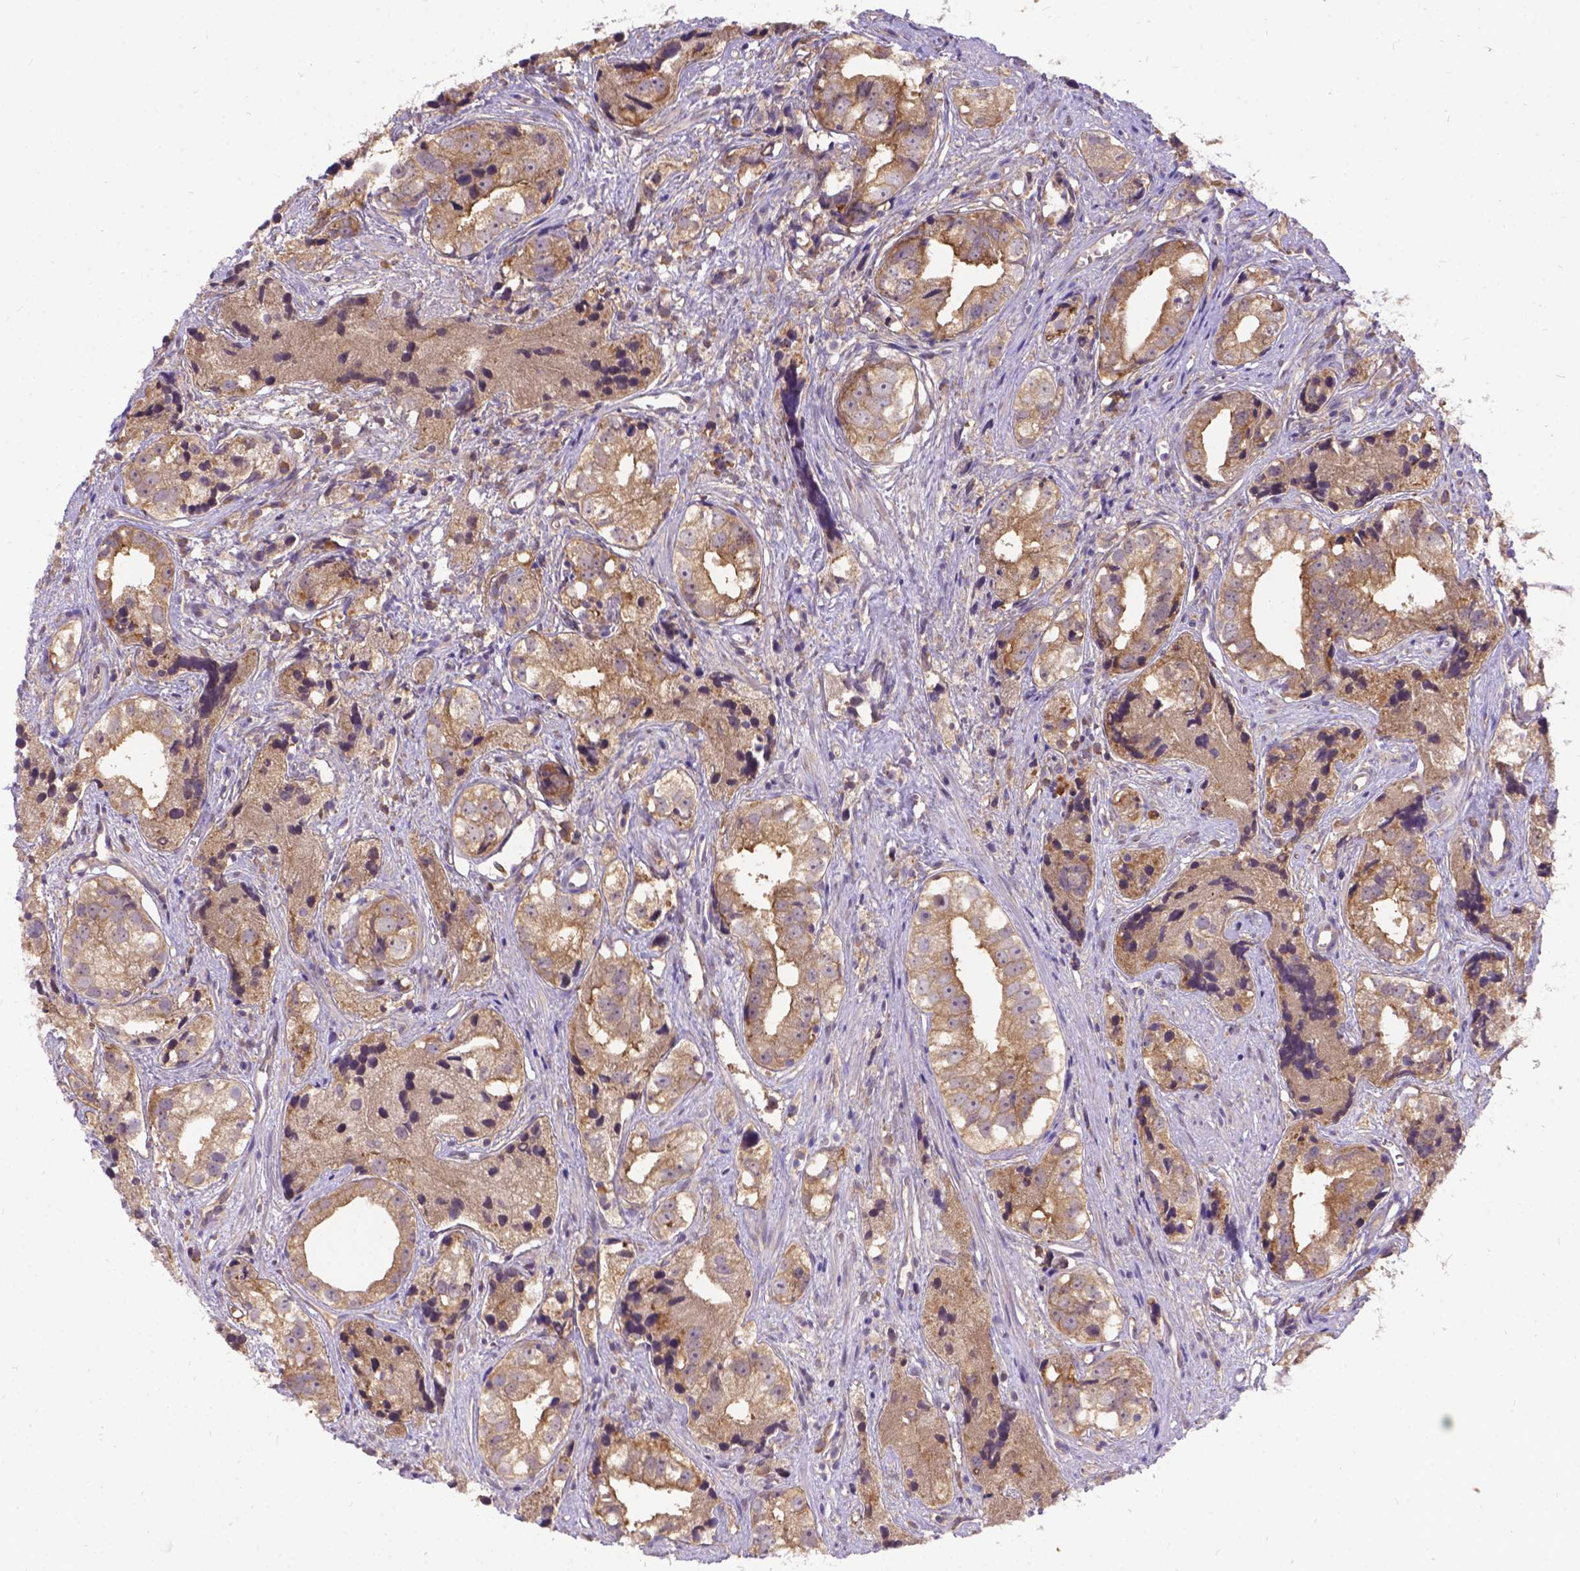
{"staining": {"intensity": "moderate", "quantity": ">75%", "location": "cytoplasmic/membranous"}, "tissue": "prostate cancer", "cell_type": "Tumor cells", "image_type": "cancer", "snomed": [{"axis": "morphology", "description": "Adenocarcinoma, High grade"}, {"axis": "topography", "description": "Prostate"}], "caption": "Protein positivity by immunohistochemistry (IHC) demonstrates moderate cytoplasmic/membranous staining in approximately >75% of tumor cells in prostate adenocarcinoma (high-grade).", "gene": "DENND6A", "patient": {"sex": "male", "age": 68}}